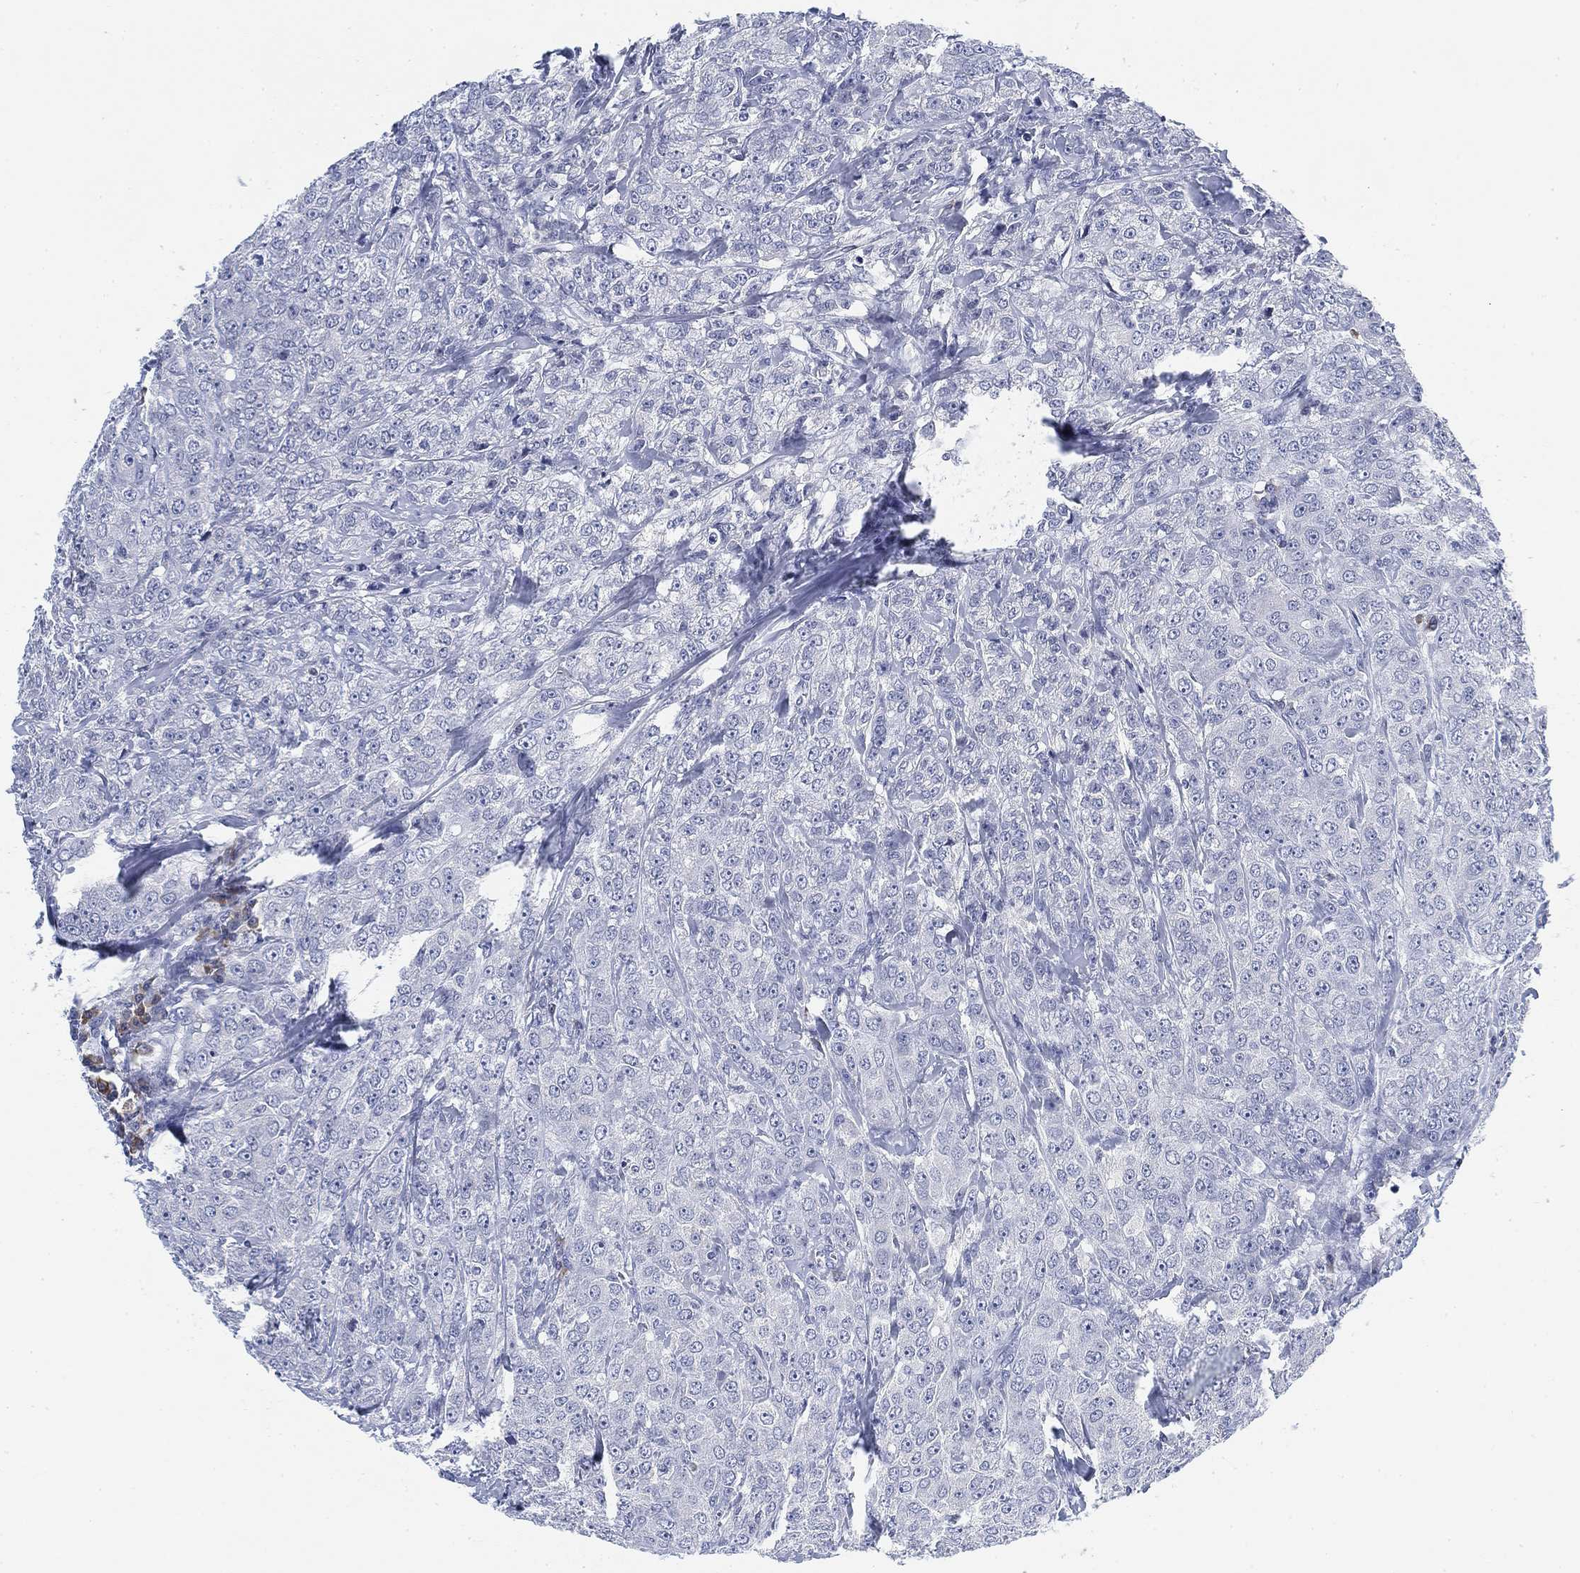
{"staining": {"intensity": "negative", "quantity": "none", "location": "none"}, "tissue": "breast cancer", "cell_type": "Tumor cells", "image_type": "cancer", "snomed": [{"axis": "morphology", "description": "Duct carcinoma"}, {"axis": "topography", "description": "Breast"}], "caption": "Intraductal carcinoma (breast) stained for a protein using IHC reveals no staining tumor cells.", "gene": "FYB1", "patient": {"sex": "female", "age": 43}}